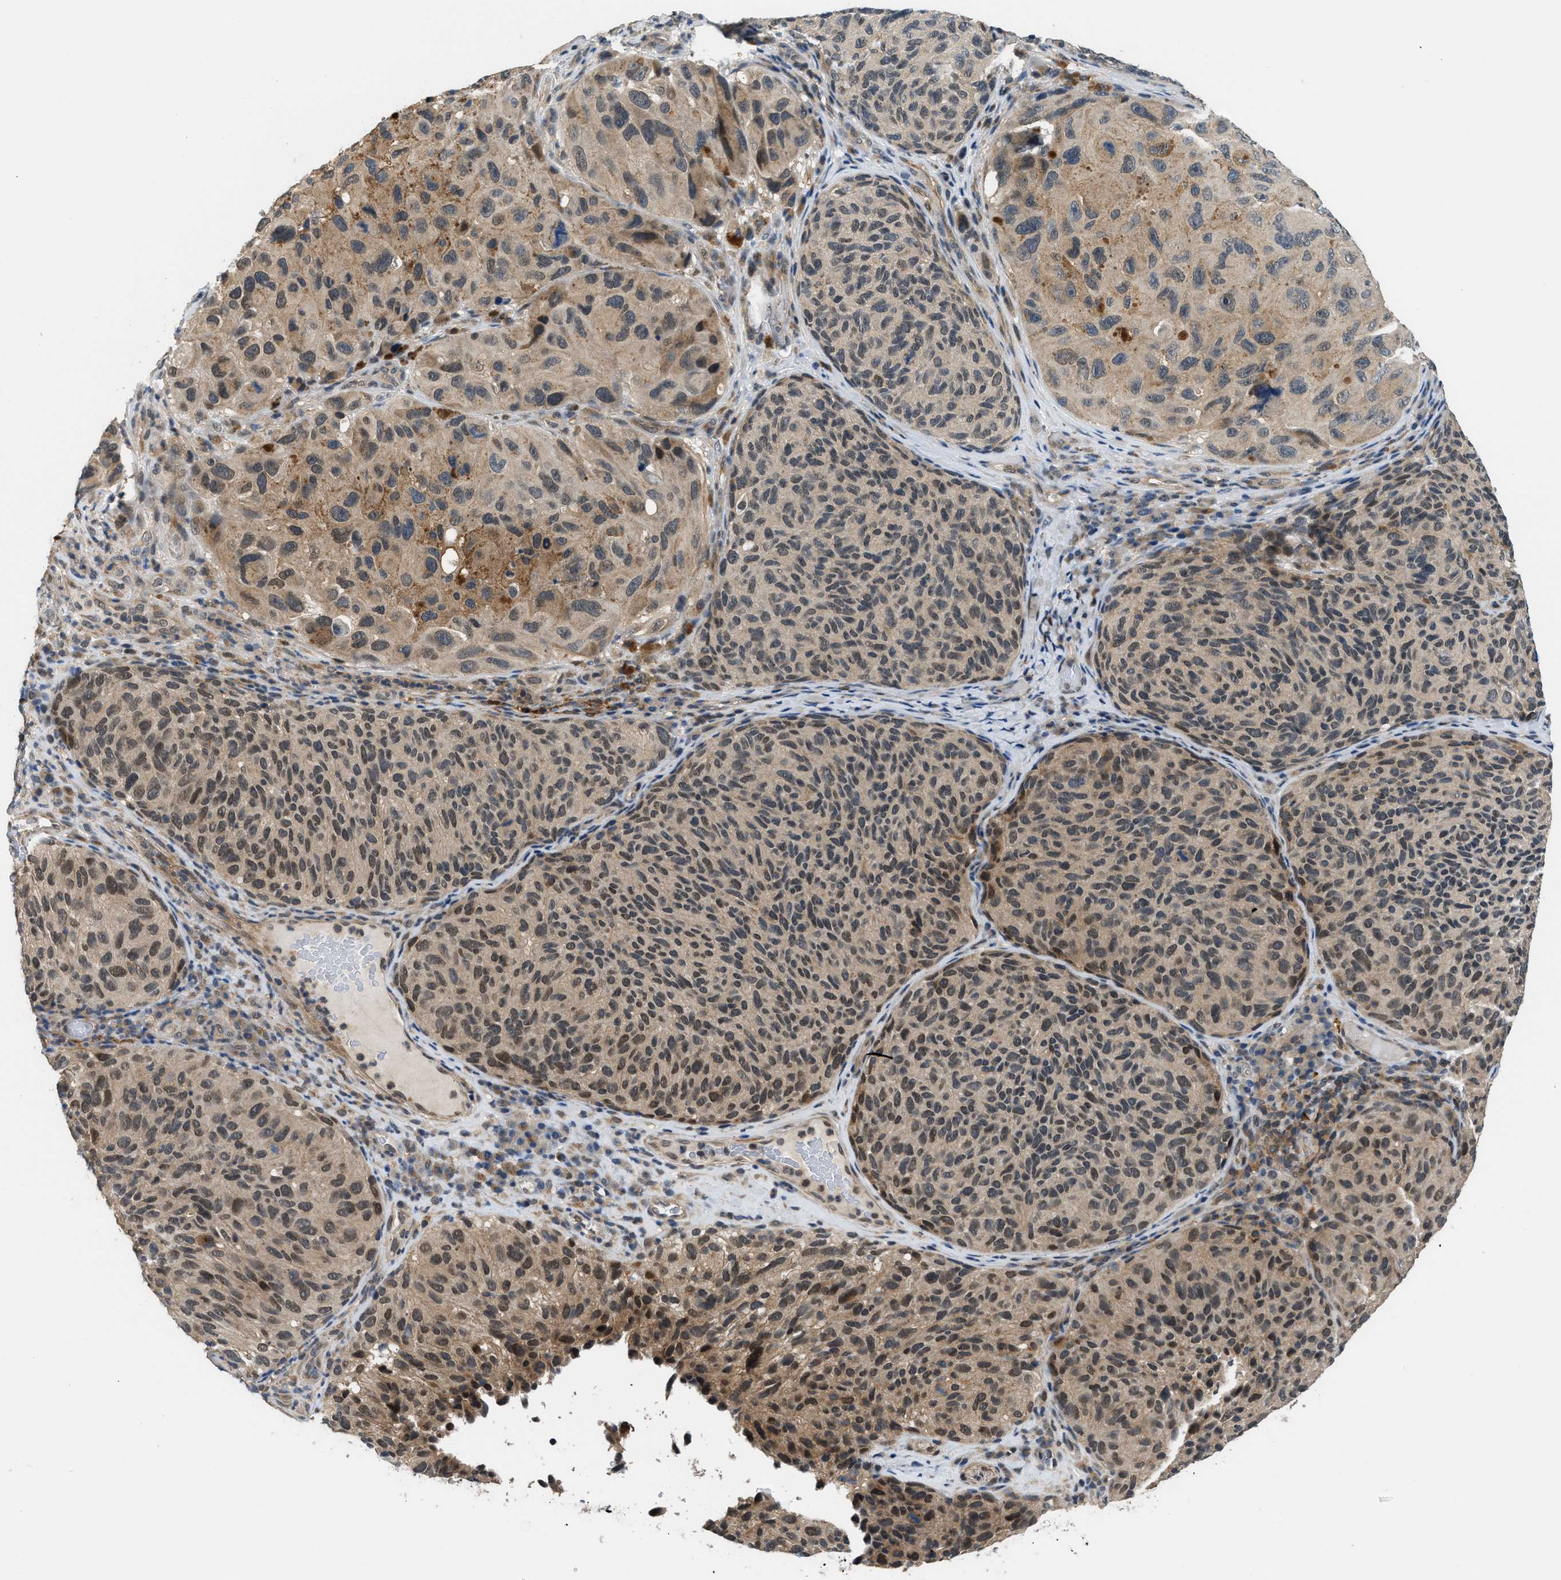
{"staining": {"intensity": "moderate", "quantity": ">75%", "location": "cytoplasmic/membranous,nuclear"}, "tissue": "melanoma", "cell_type": "Tumor cells", "image_type": "cancer", "snomed": [{"axis": "morphology", "description": "Malignant melanoma, NOS"}, {"axis": "topography", "description": "Skin"}], "caption": "Protein staining displays moderate cytoplasmic/membranous and nuclear staining in approximately >75% of tumor cells in malignant melanoma. (DAB (3,3'-diaminobenzidine) IHC, brown staining for protein, blue staining for nuclei).", "gene": "MTMR1", "patient": {"sex": "female", "age": 73}}